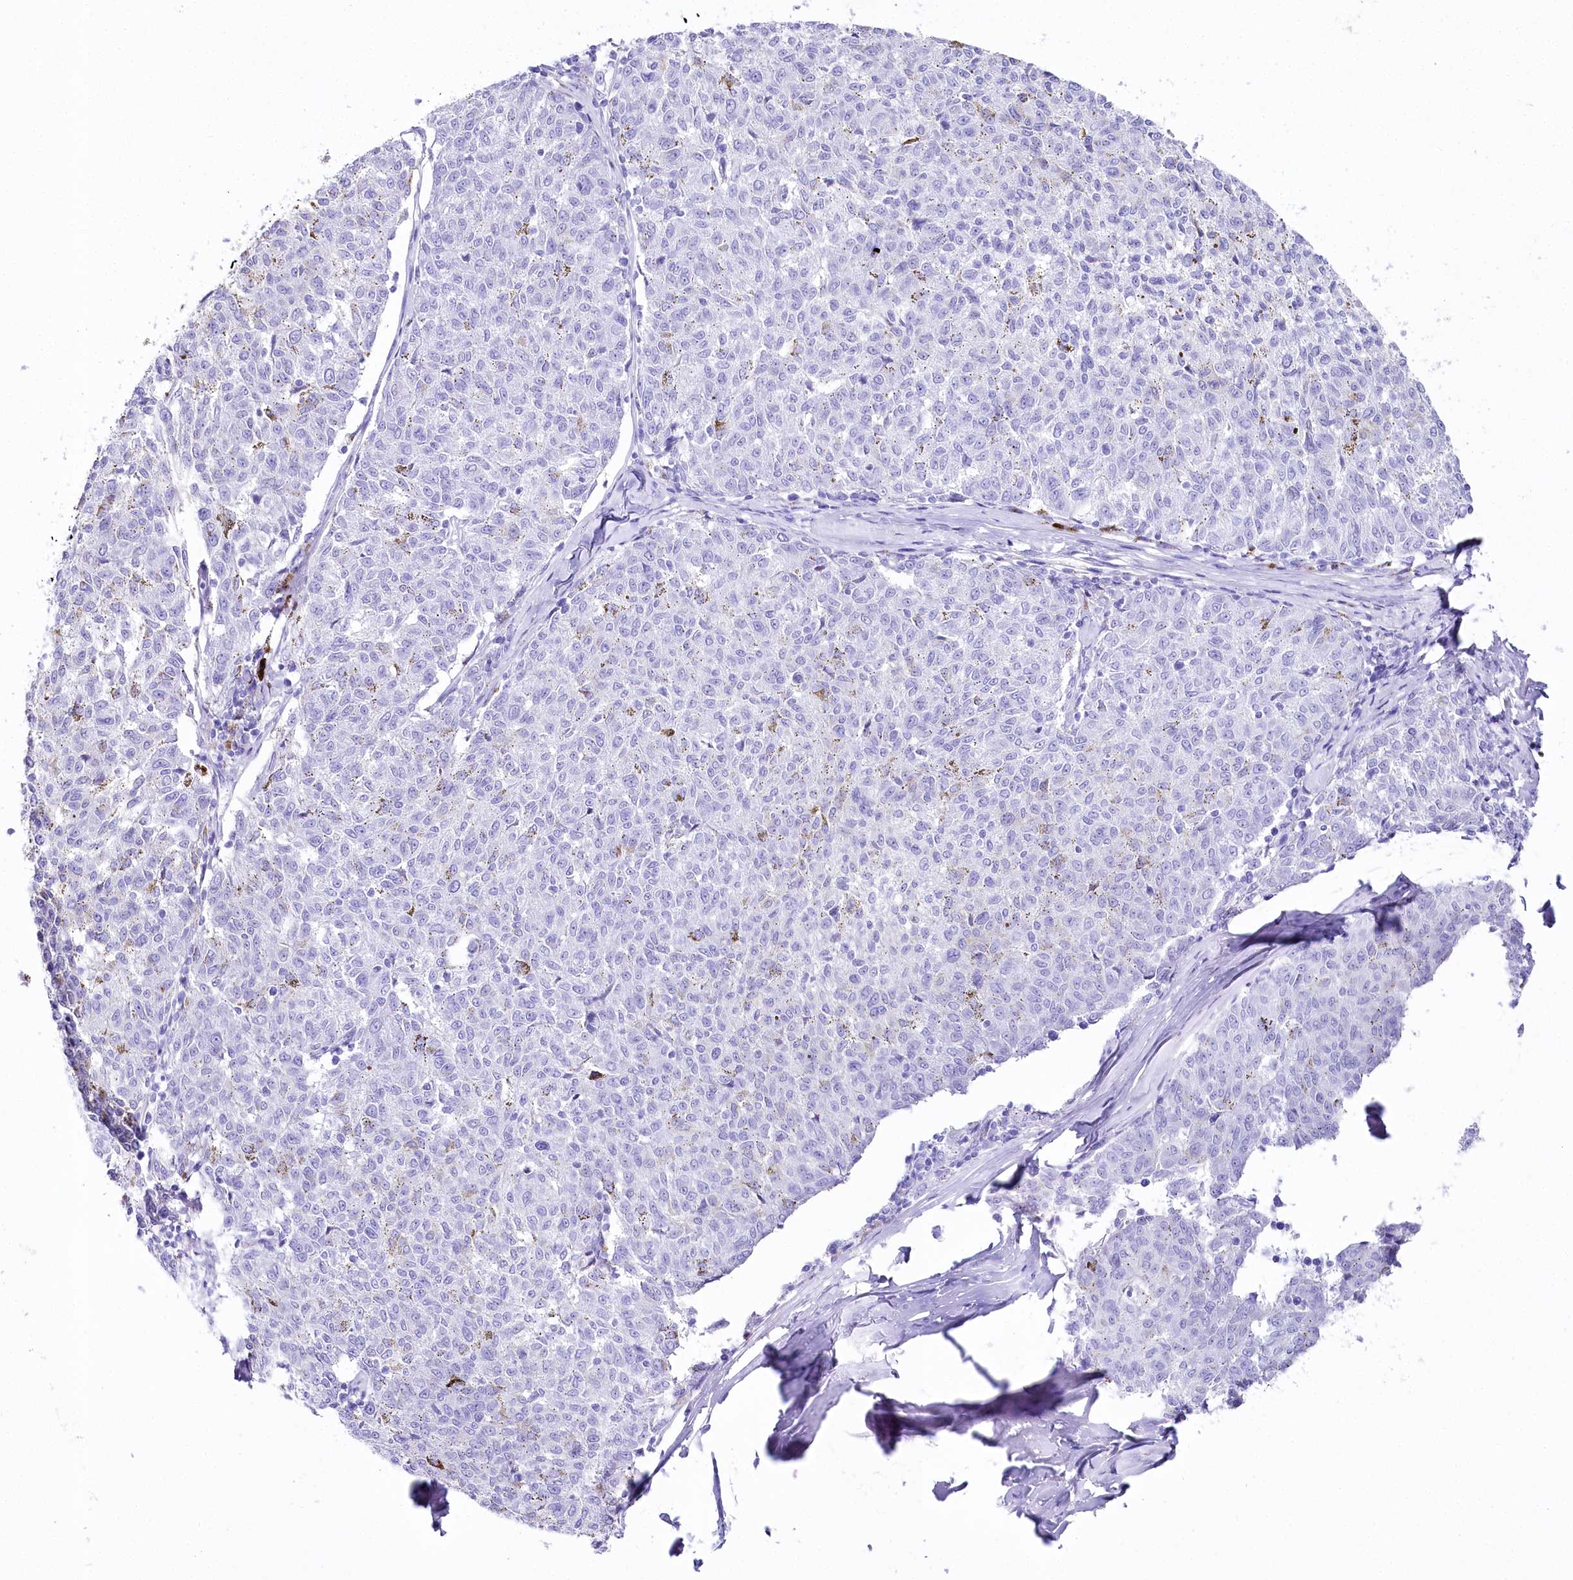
{"staining": {"intensity": "negative", "quantity": "none", "location": "none"}, "tissue": "melanoma", "cell_type": "Tumor cells", "image_type": "cancer", "snomed": [{"axis": "morphology", "description": "Malignant melanoma, NOS"}, {"axis": "topography", "description": "Skin"}], "caption": "Protein analysis of malignant melanoma shows no significant expression in tumor cells.", "gene": "CSN3", "patient": {"sex": "female", "age": 72}}